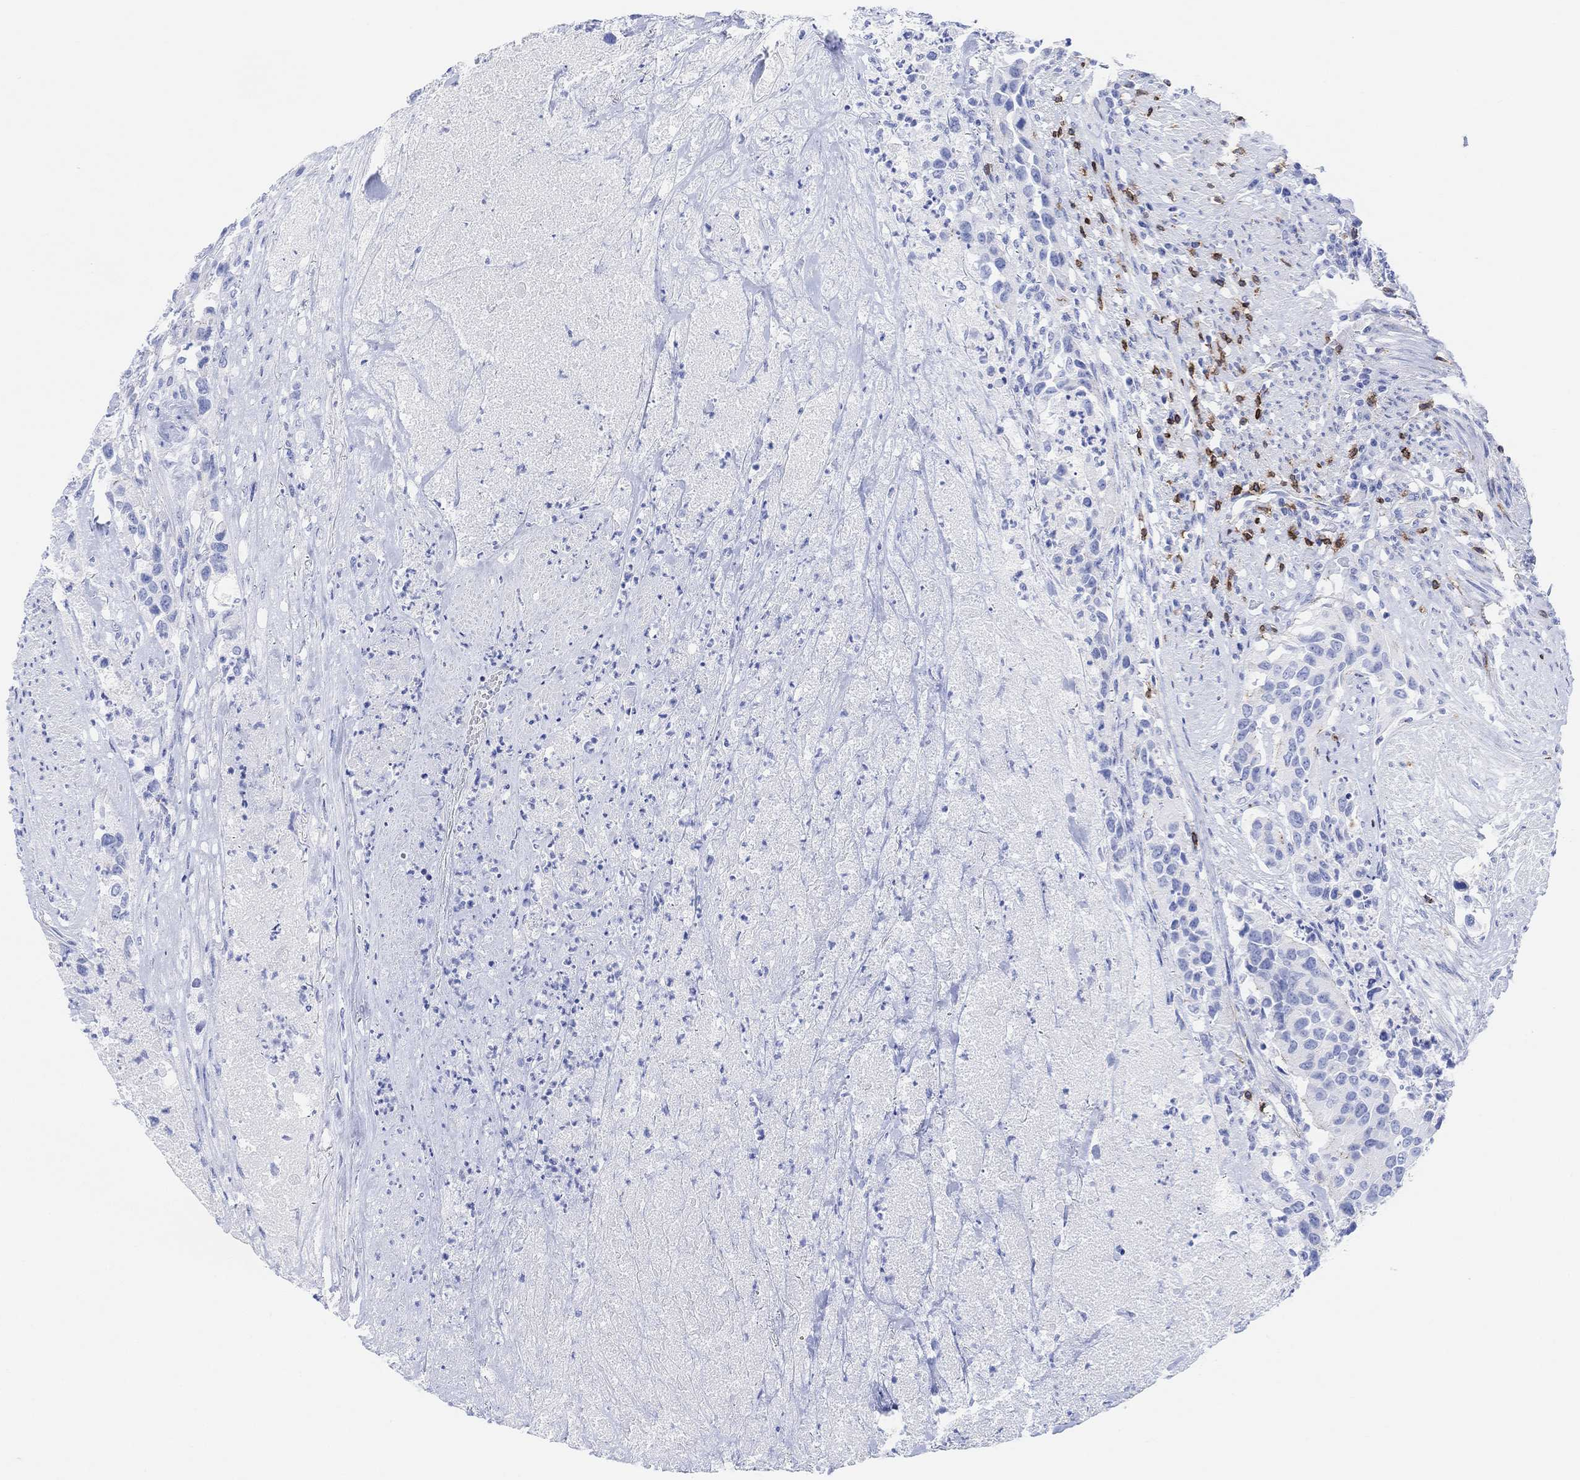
{"staining": {"intensity": "negative", "quantity": "none", "location": "none"}, "tissue": "urothelial cancer", "cell_type": "Tumor cells", "image_type": "cancer", "snomed": [{"axis": "morphology", "description": "Urothelial carcinoma, High grade"}, {"axis": "topography", "description": "Urinary bladder"}], "caption": "High magnification brightfield microscopy of high-grade urothelial carcinoma stained with DAB (brown) and counterstained with hematoxylin (blue): tumor cells show no significant positivity.", "gene": "GPR65", "patient": {"sex": "female", "age": 73}}